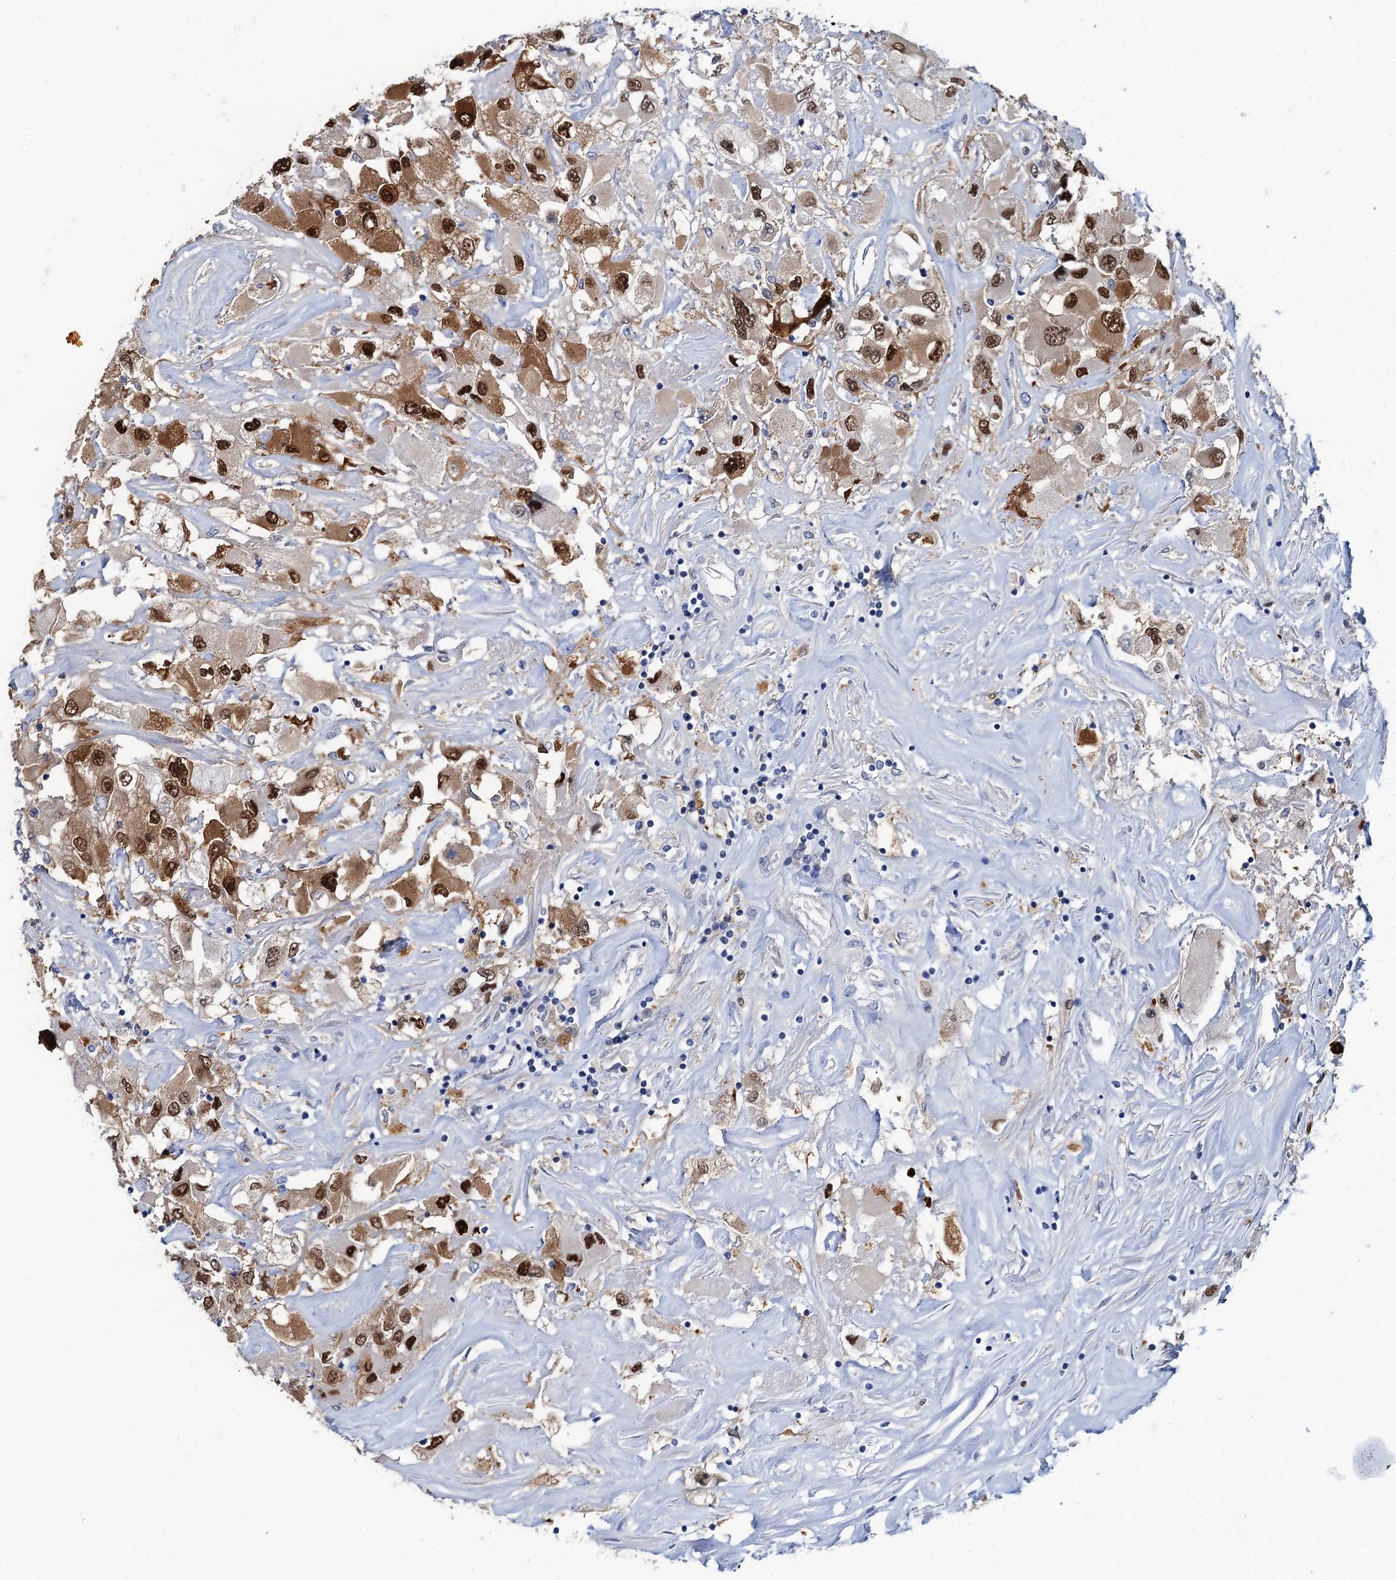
{"staining": {"intensity": "moderate", "quantity": ">75%", "location": "cytoplasmic/membranous,nuclear"}, "tissue": "renal cancer", "cell_type": "Tumor cells", "image_type": "cancer", "snomed": [{"axis": "morphology", "description": "Adenocarcinoma, NOS"}, {"axis": "topography", "description": "Kidney"}], "caption": "A micrograph of renal cancer stained for a protein exhibits moderate cytoplasmic/membranous and nuclear brown staining in tumor cells.", "gene": "FAH", "patient": {"sex": "female", "age": 52}}